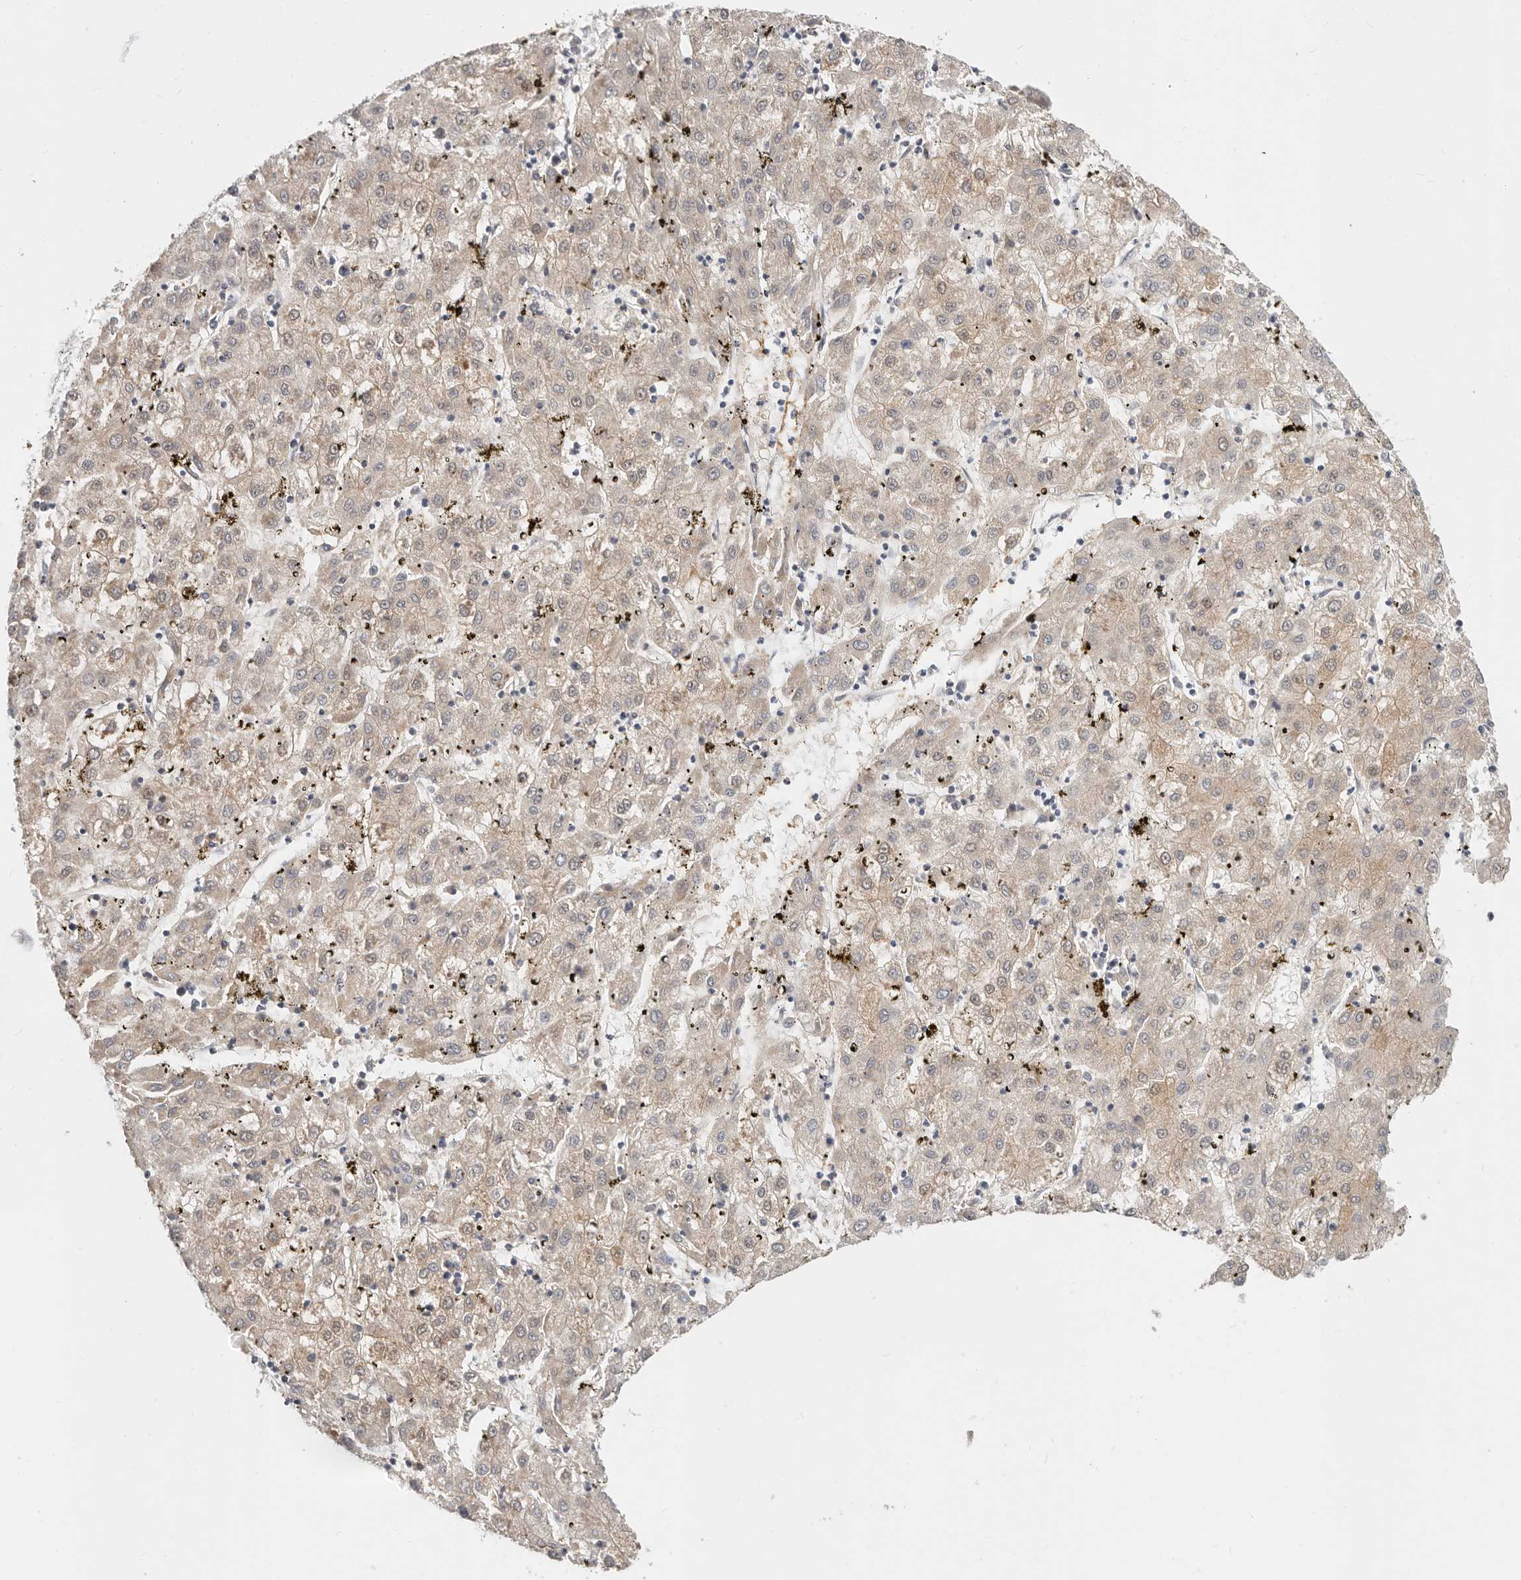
{"staining": {"intensity": "negative", "quantity": "none", "location": "none"}, "tissue": "liver cancer", "cell_type": "Tumor cells", "image_type": "cancer", "snomed": [{"axis": "morphology", "description": "Carcinoma, Hepatocellular, NOS"}, {"axis": "topography", "description": "Liver"}], "caption": "The micrograph displays no significant staining in tumor cells of liver cancer (hepatocellular carcinoma).", "gene": "ZRANB1", "patient": {"sex": "male", "age": 72}}